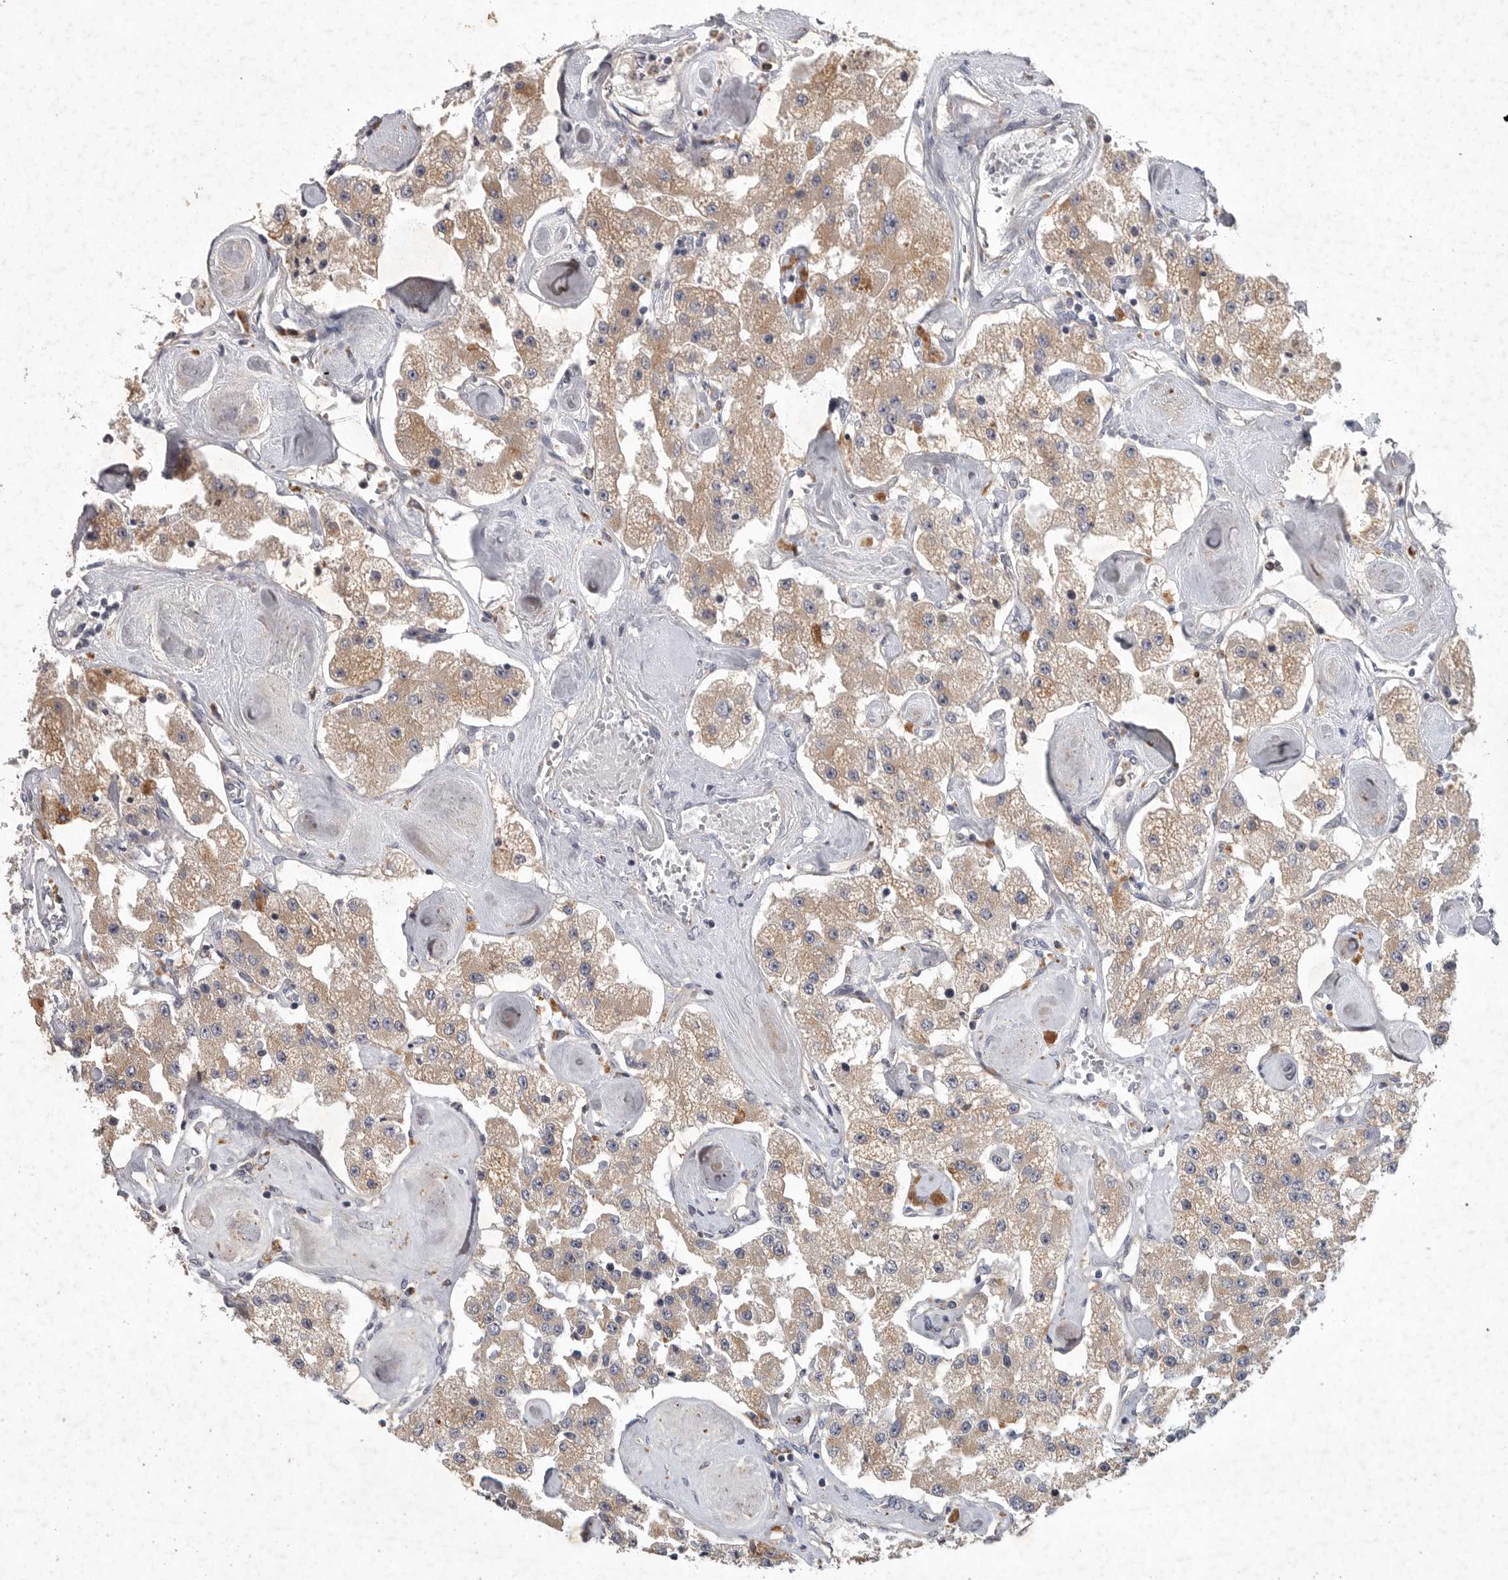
{"staining": {"intensity": "weak", "quantity": ">75%", "location": "cytoplasmic/membranous"}, "tissue": "carcinoid", "cell_type": "Tumor cells", "image_type": "cancer", "snomed": [{"axis": "morphology", "description": "Carcinoid, malignant, NOS"}, {"axis": "topography", "description": "Pancreas"}], "caption": "Carcinoid was stained to show a protein in brown. There is low levels of weak cytoplasmic/membranous positivity in about >75% of tumor cells. Nuclei are stained in blue.", "gene": "LAMTOR3", "patient": {"sex": "male", "age": 41}}